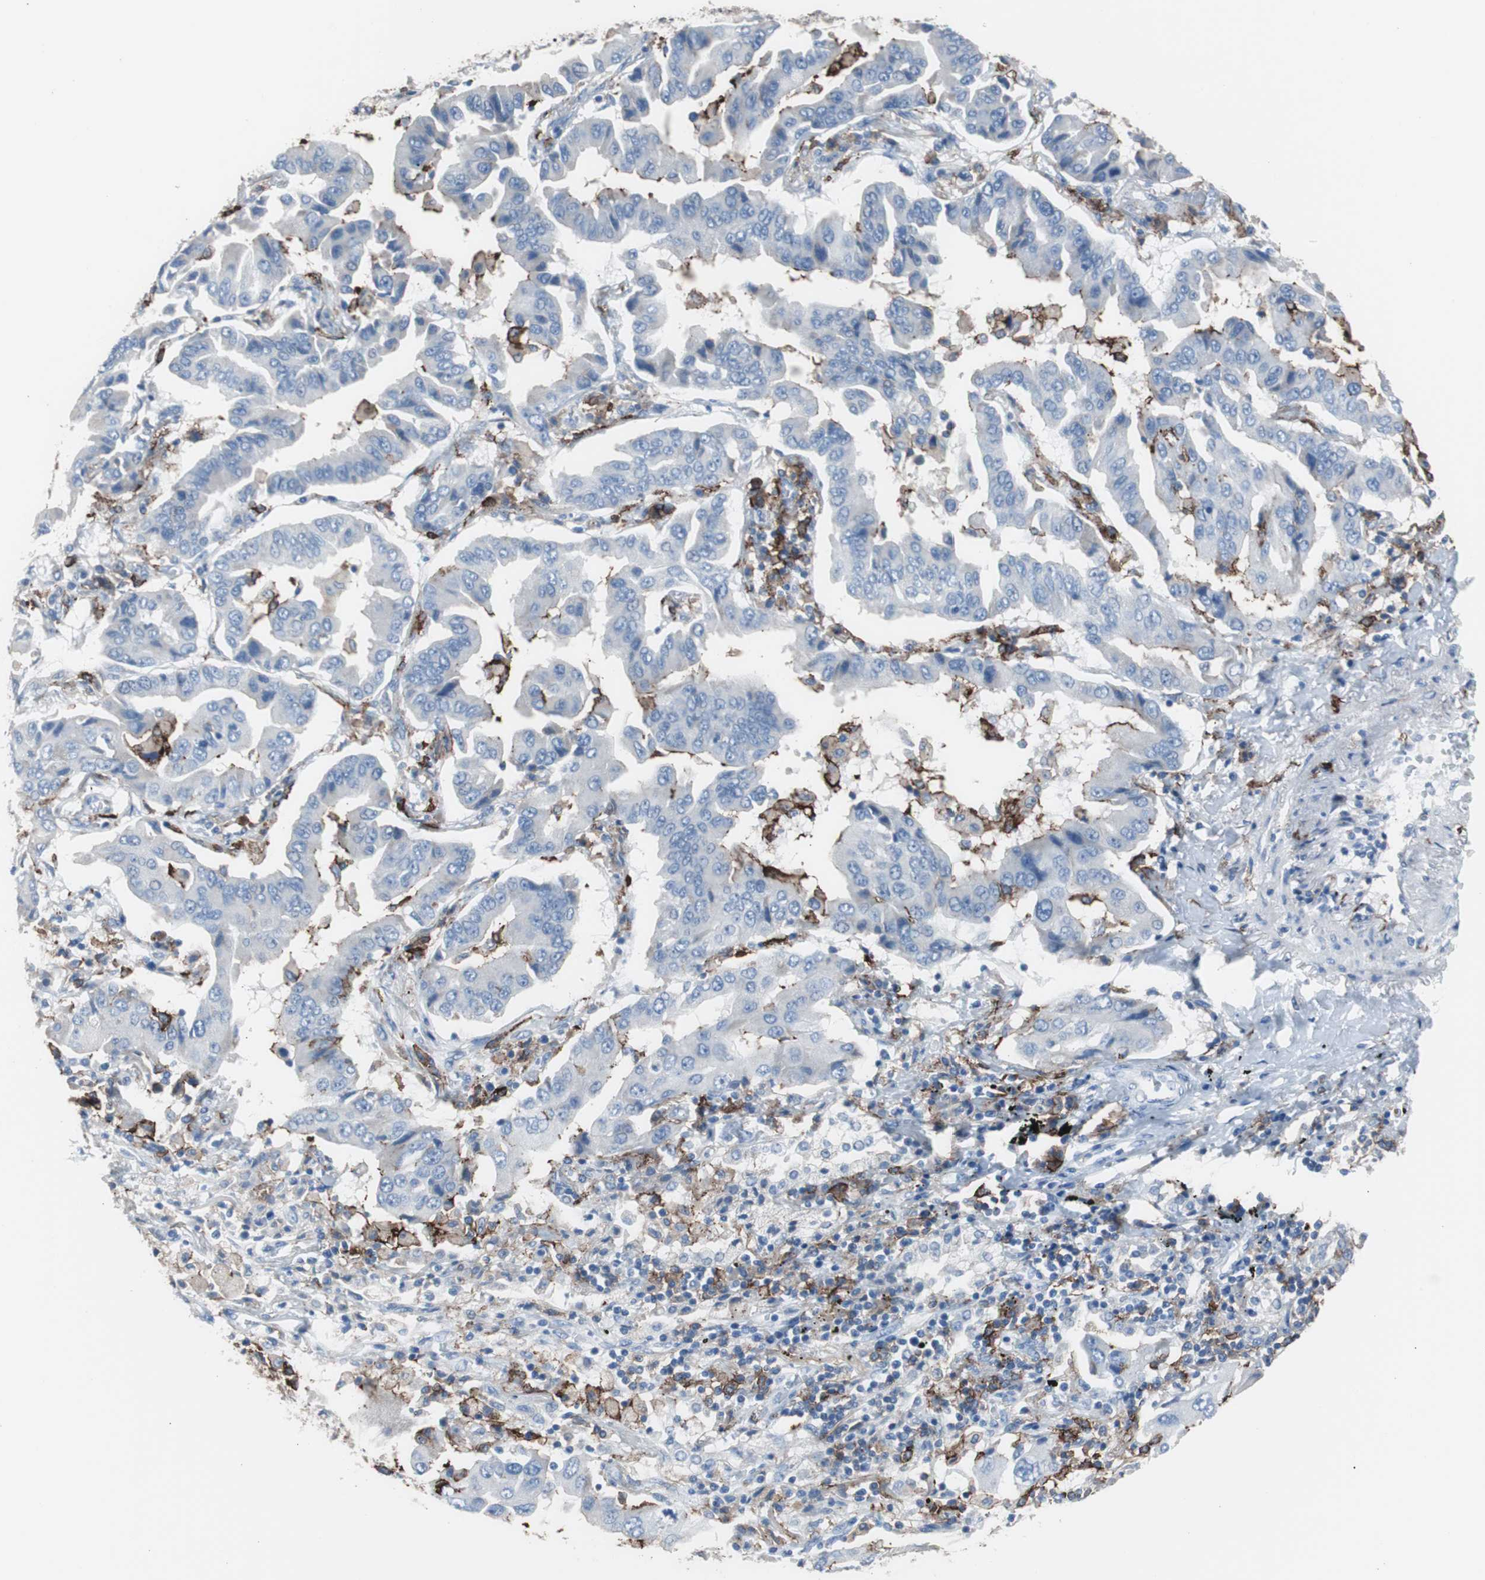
{"staining": {"intensity": "negative", "quantity": "none", "location": "none"}, "tissue": "lung cancer", "cell_type": "Tumor cells", "image_type": "cancer", "snomed": [{"axis": "morphology", "description": "Adenocarcinoma, NOS"}, {"axis": "topography", "description": "Lung"}], "caption": "The photomicrograph reveals no staining of tumor cells in lung cancer (adenocarcinoma).", "gene": "FCGR2B", "patient": {"sex": "female", "age": 65}}